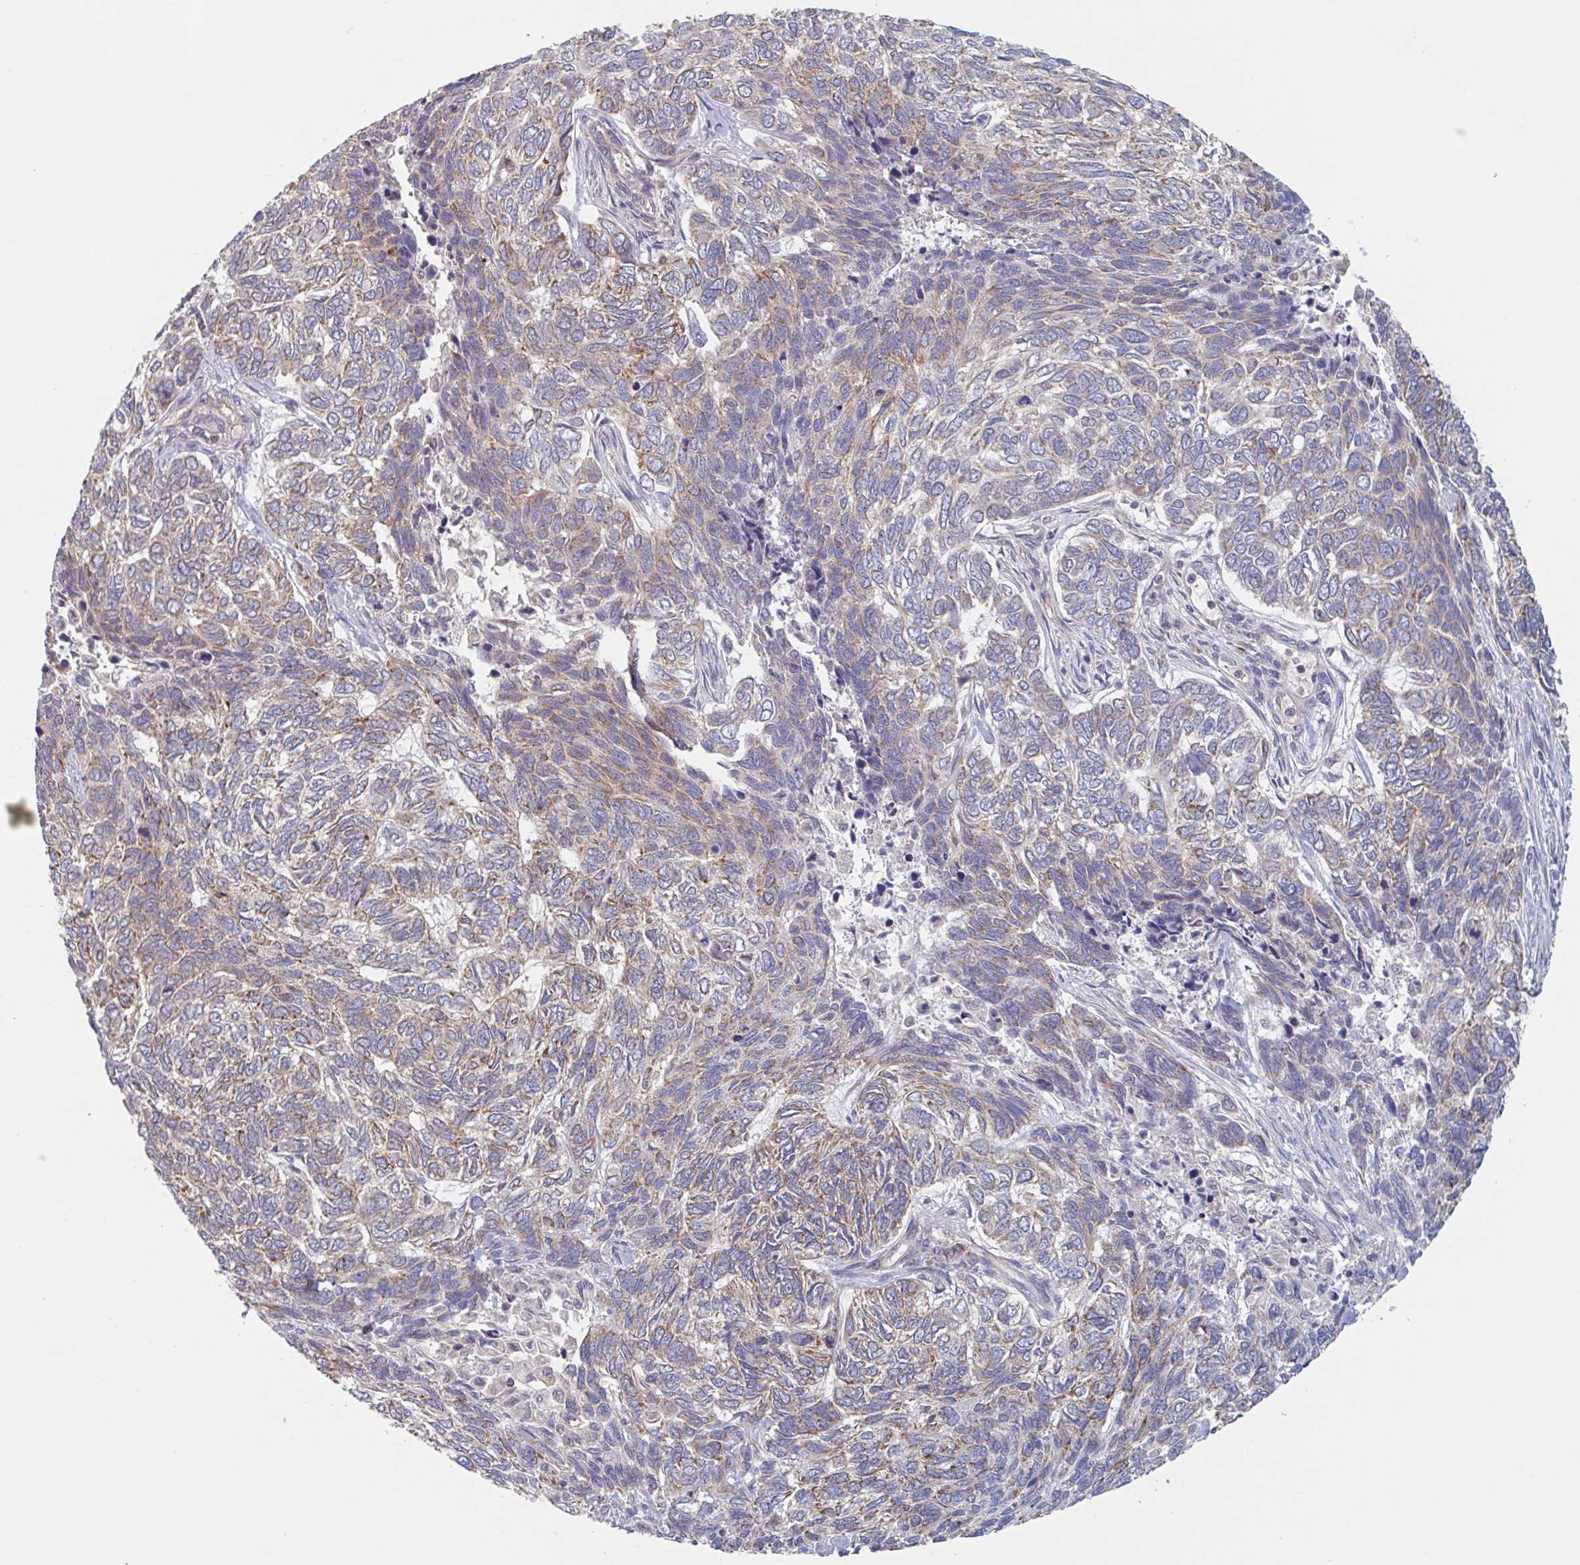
{"staining": {"intensity": "moderate", "quantity": ">75%", "location": "cytoplasmic/membranous"}, "tissue": "skin cancer", "cell_type": "Tumor cells", "image_type": "cancer", "snomed": [{"axis": "morphology", "description": "Basal cell carcinoma"}, {"axis": "topography", "description": "Skin"}], "caption": "Protein expression analysis of human basal cell carcinoma (skin) reveals moderate cytoplasmic/membranous expression in approximately >75% of tumor cells.", "gene": "SURF1", "patient": {"sex": "female", "age": 65}}